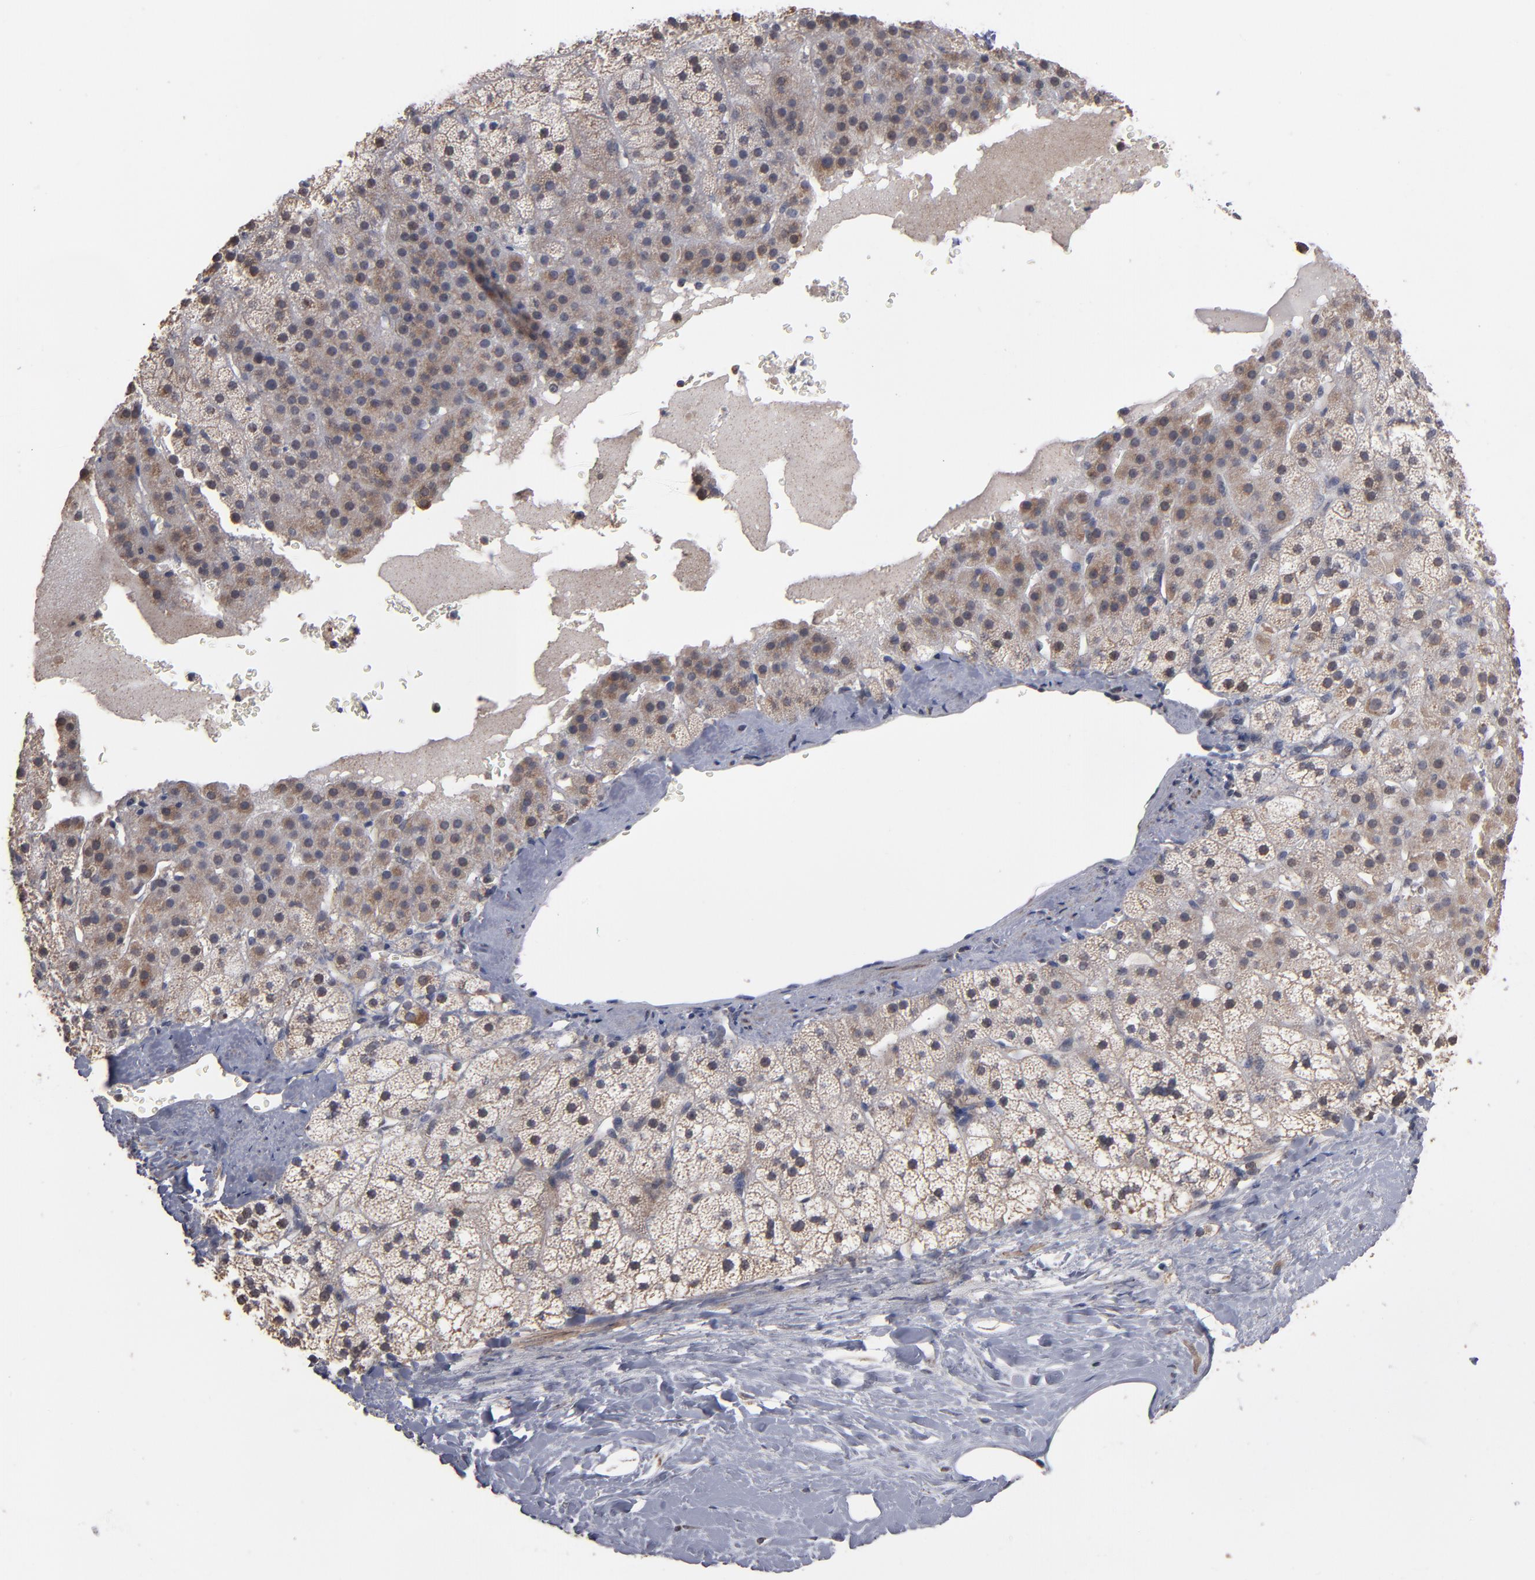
{"staining": {"intensity": "moderate", "quantity": "<25%", "location": "cytoplasmic/membranous"}, "tissue": "adrenal gland", "cell_type": "Glandular cells", "image_type": "normal", "snomed": [{"axis": "morphology", "description": "Normal tissue, NOS"}, {"axis": "topography", "description": "Adrenal gland"}], "caption": "The photomicrograph displays immunohistochemical staining of unremarkable adrenal gland. There is moderate cytoplasmic/membranous positivity is present in about <25% of glandular cells. Nuclei are stained in blue.", "gene": "MIPOL1", "patient": {"sex": "male", "age": 35}}